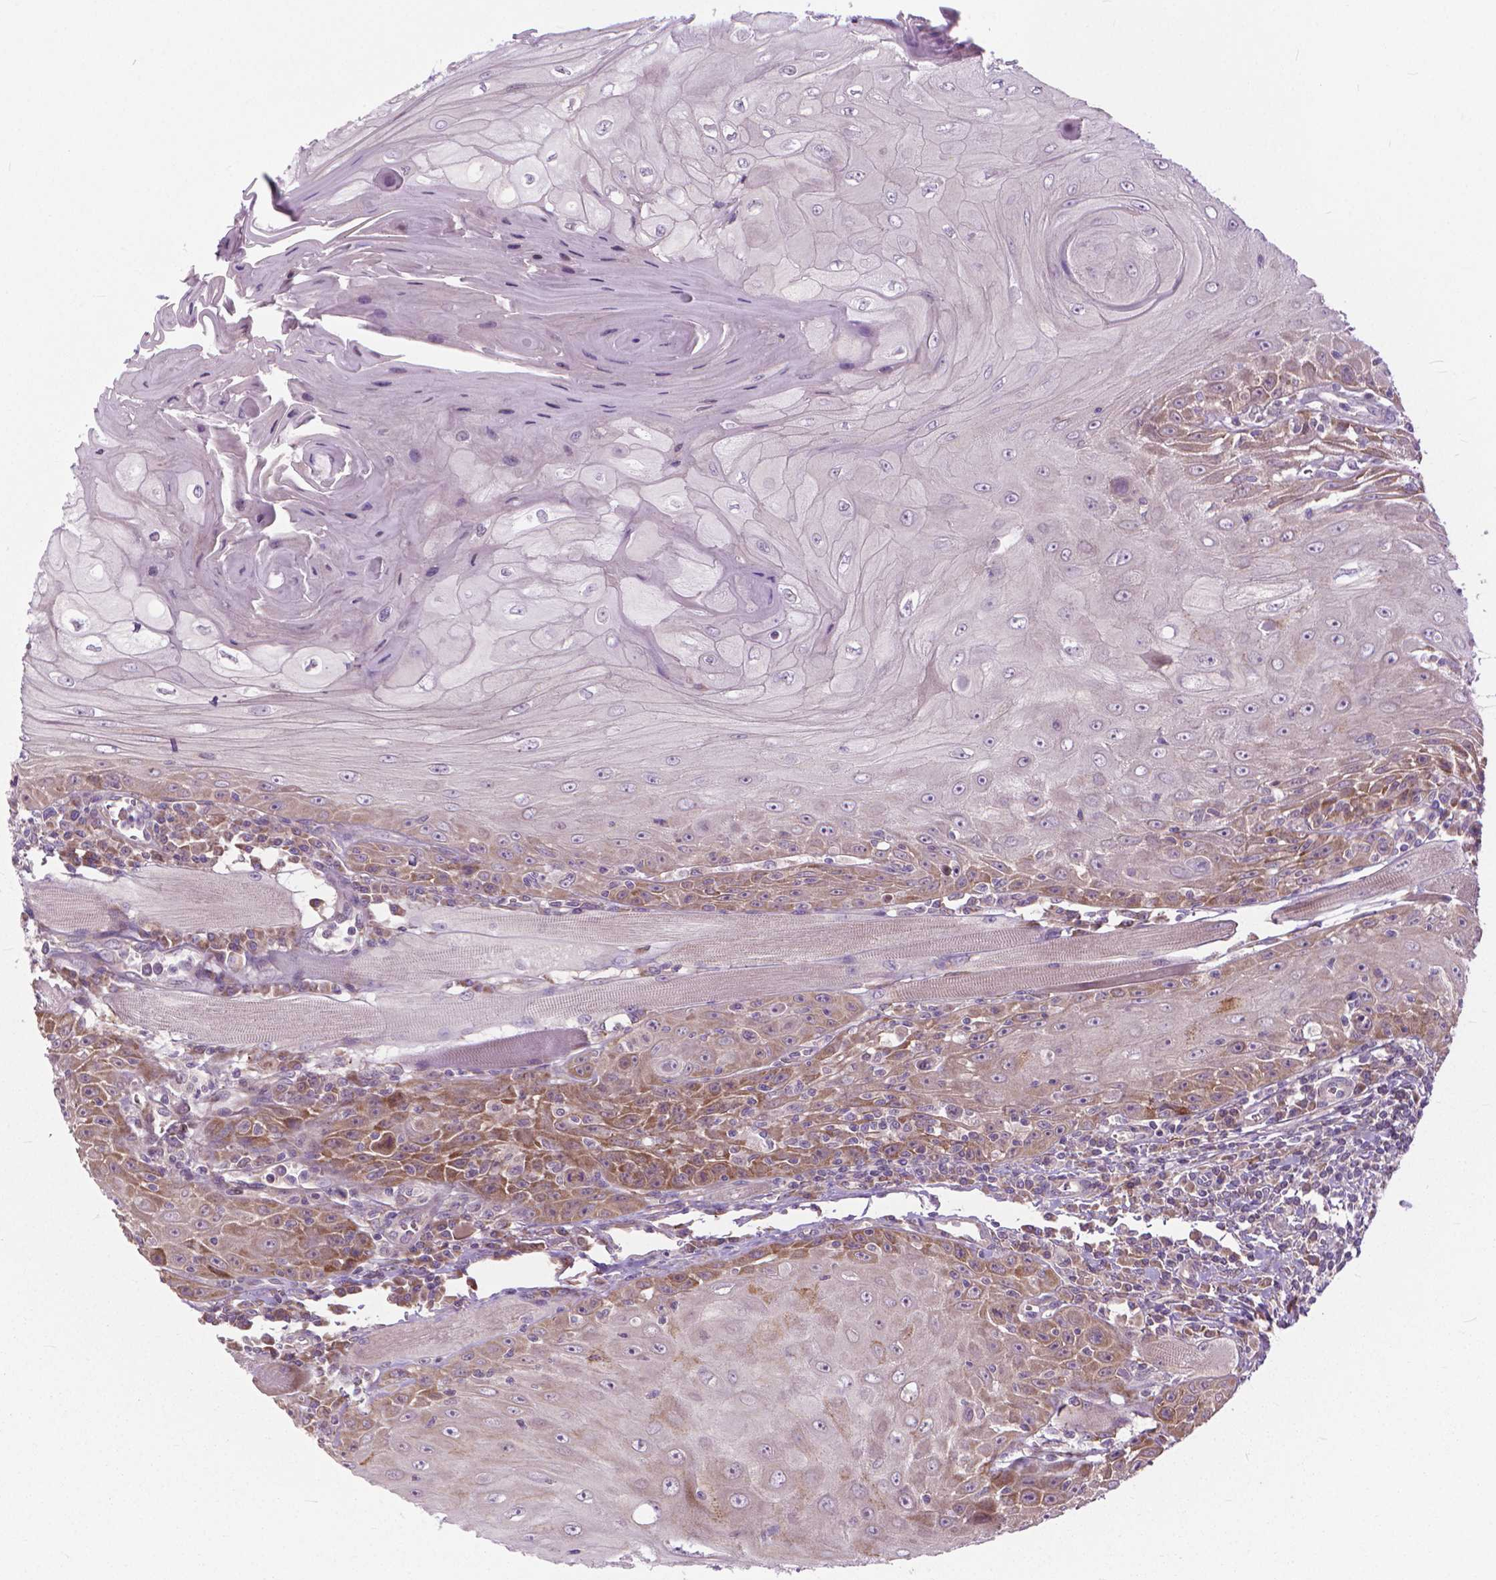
{"staining": {"intensity": "moderate", "quantity": "<25%", "location": "cytoplasmic/membranous"}, "tissue": "head and neck cancer", "cell_type": "Tumor cells", "image_type": "cancer", "snomed": [{"axis": "morphology", "description": "Squamous cell carcinoma, NOS"}, {"axis": "topography", "description": "Head-Neck"}], "caption": "Squamous cell carcinoma (head and neck) was stained to show a protein in brown. There is low levels of moderate cytoplasmic/membranous expression in approximately <25% of tumor cells.", "gene": "NUDT1", "patient": {"sex": "male", "age": 52}}